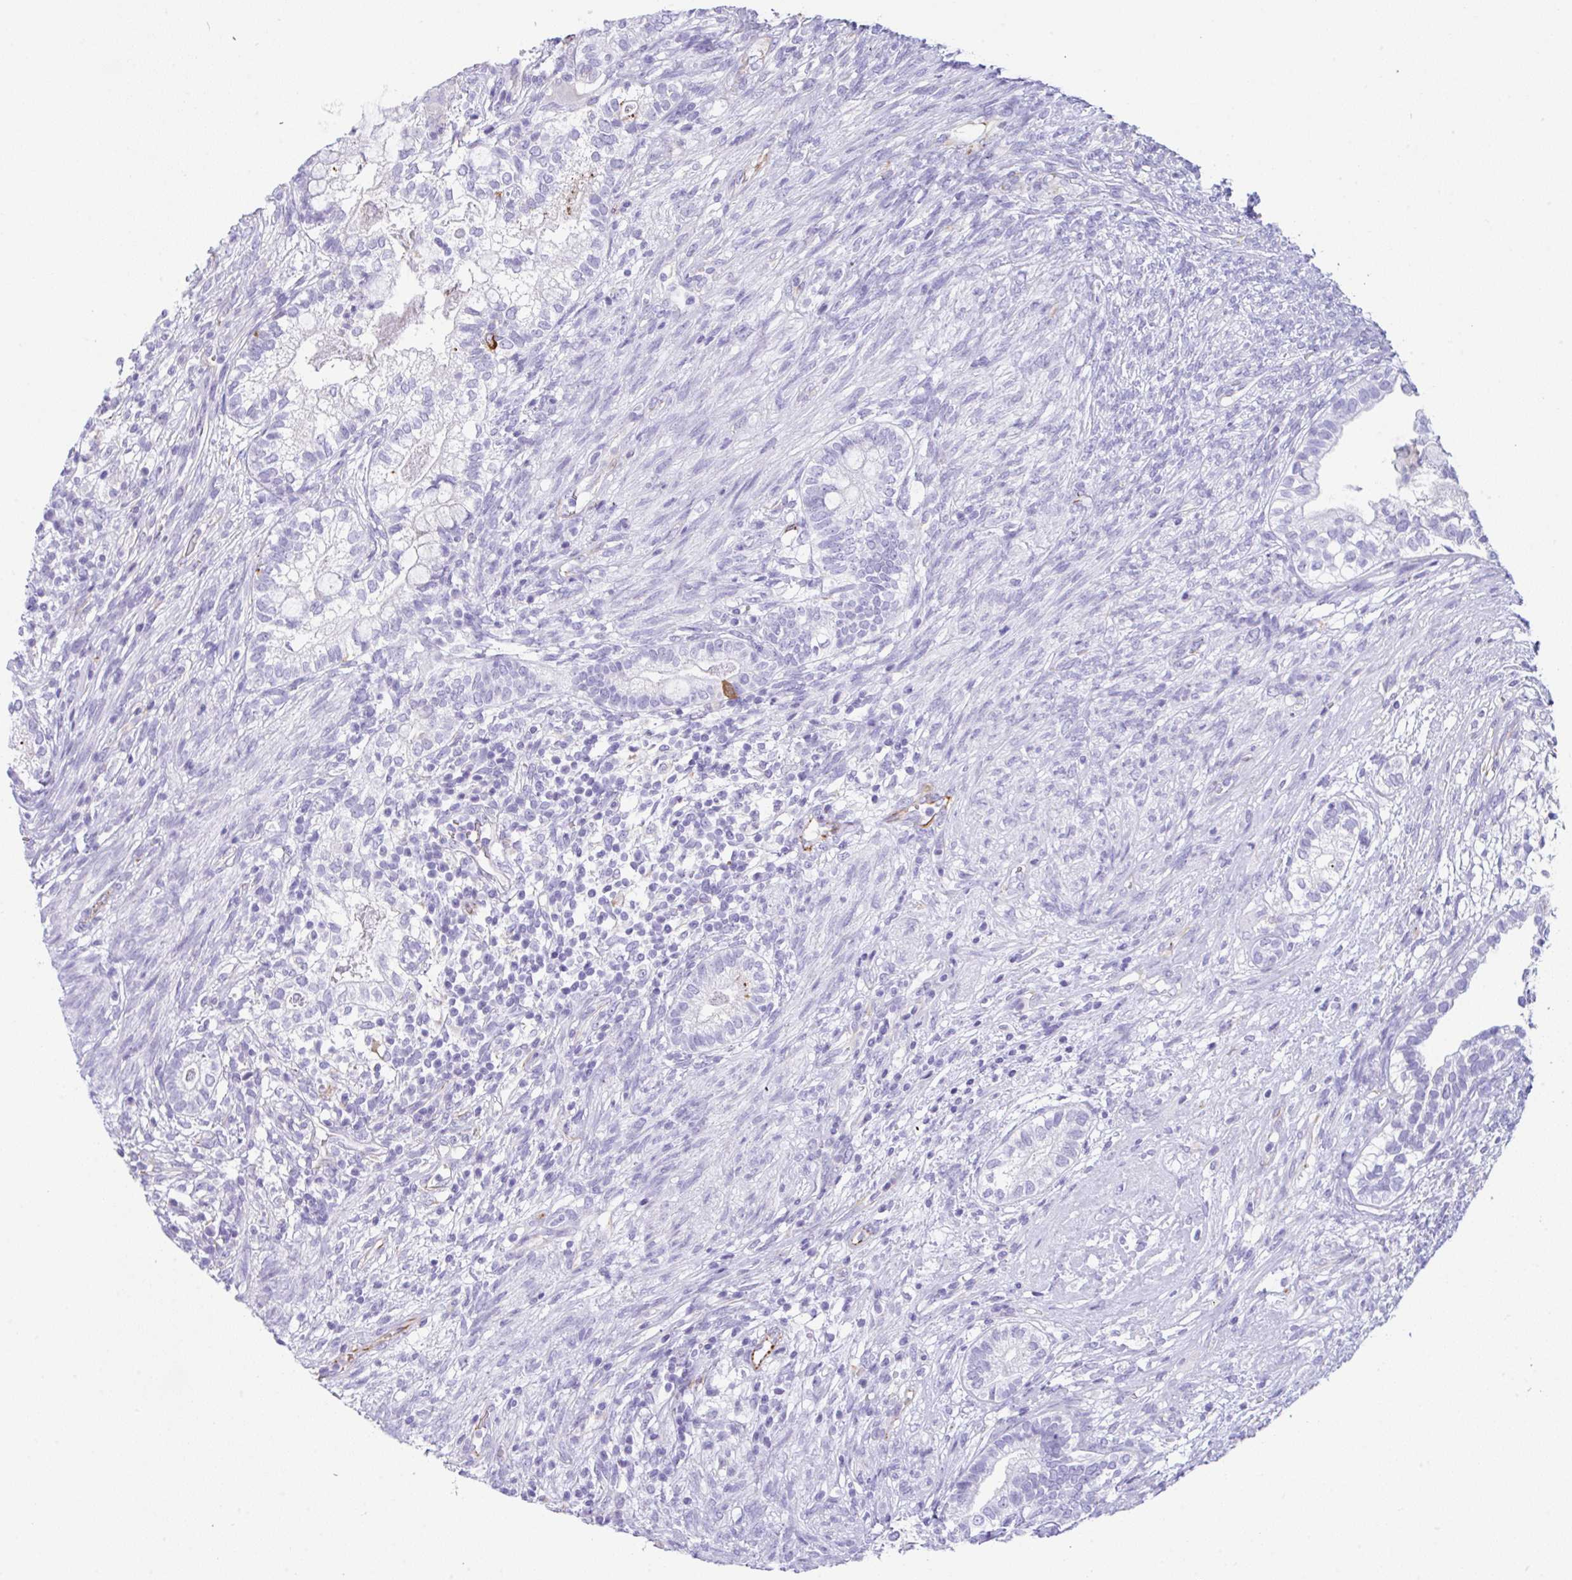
{"staining": {"intensity": "negative", "quantity": "none", "location": "none"}, "tissue": "testis cancer", "cell_type": "Tumor cells", "image_type": "cancer", "snomed": [{"axis": "morphology", "description": "Seminoma, NOS"}, {"axis": "morphology", "description": "Carcinoma, Embryonal, NOS"}, {"axis": "topography", "description": "Testis"}], "caption": "There is no significant positivity in tumor cells of seminoma (testis).", "gene": "NDUFAF8", "patient": {"sex": "male", "age": 41}}